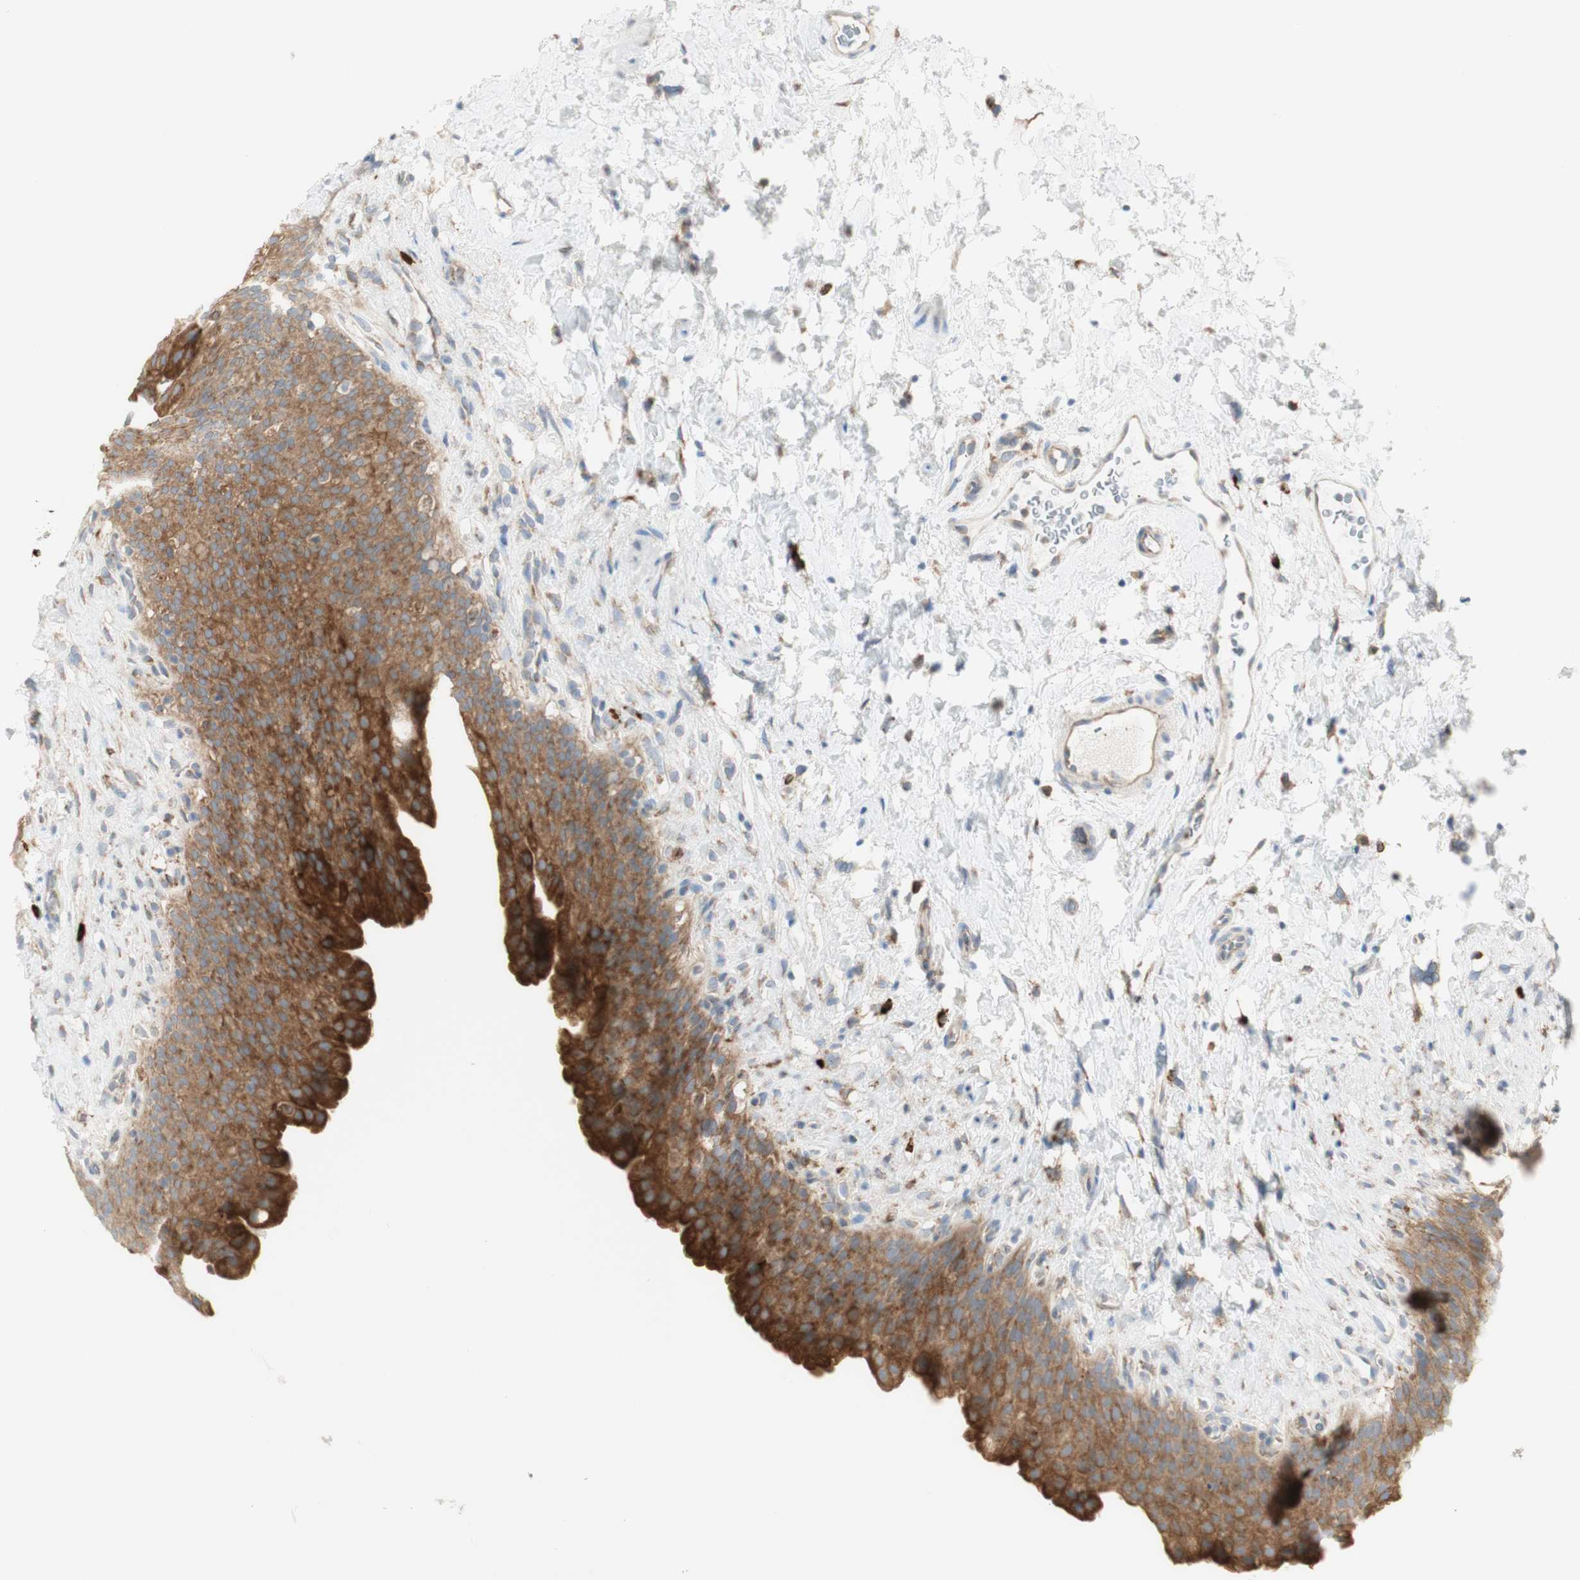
{"staining": {"intensity": "strong", "quantity": ">75%", "location": "cytoplasmic/membranous"}, "tissue": "urinary bladder", "cell_type": "Urothelial cells", "image_type": "normal", "snomed": [{"axis": "morphology", "description": "Normal tissue, NOS"}, {"axis": "topography", "description": "Urinary bladder"}], "caption": "IHC (DAB (3,3'-diaminobenzidine)) staining of benign urinary bladder reveals strong cytoplasmic/membranous protein positivity in approximately >75% of urothelial cells.", "gene": "MANF", "patient": {"sex": "female", "age": 79}}